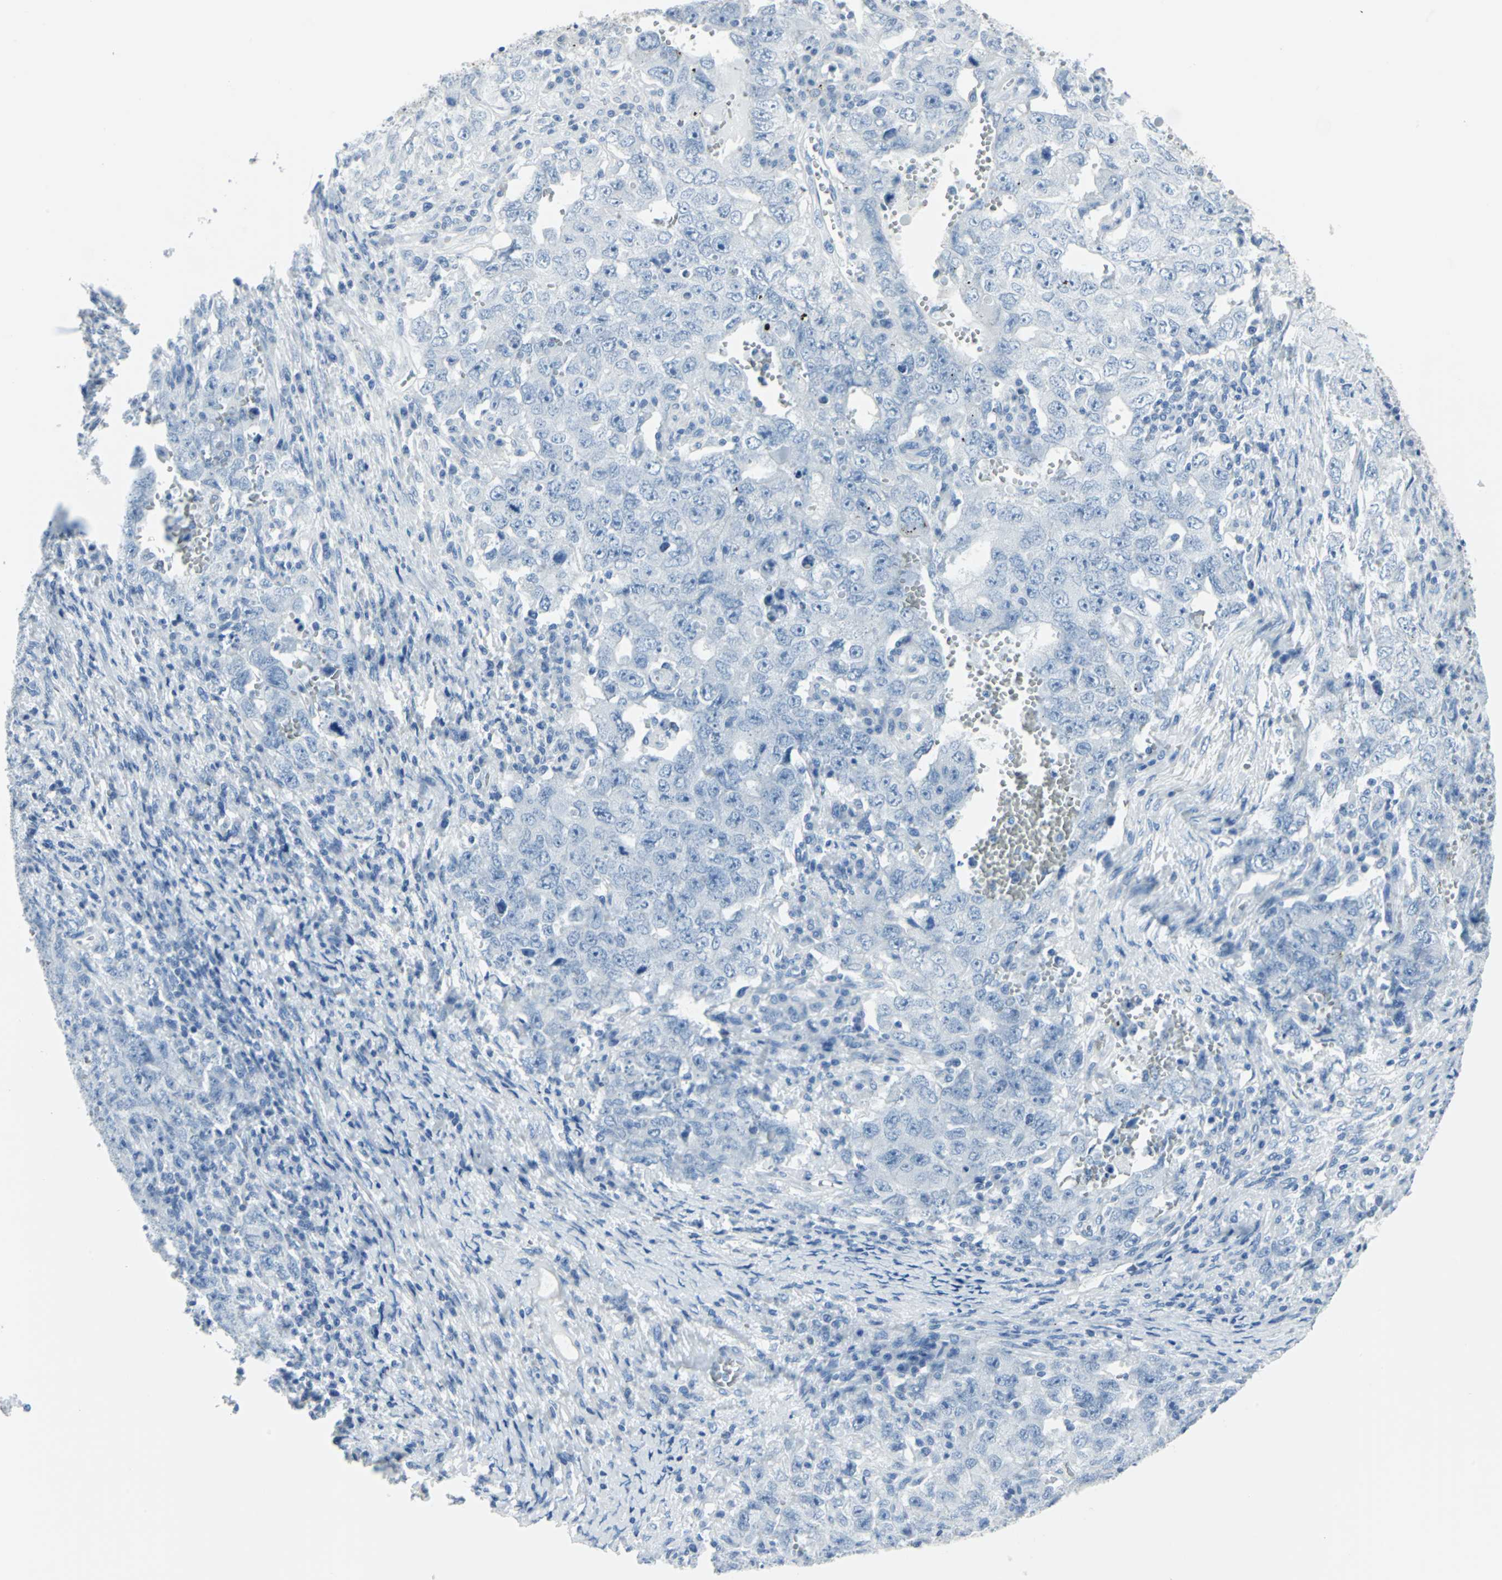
{"staining": {"intensity": "negative", "quantity": "none", "location": "none"}, "tissue": "testis cancer", "cell_type": "Tumor cells", "image_type": "cancer", "snomed": [{"axis": "morphology", "description": "Carcinoma, Embryonal, NOS"}, {"axis": "topography", "description": "Testis"}], "caption": "Testis cancer was stained to show a protein in brown. There is no significant staining in tumor cells.", "gene": "CYB5A", "patient": {"sex": "male", "age": 26}}